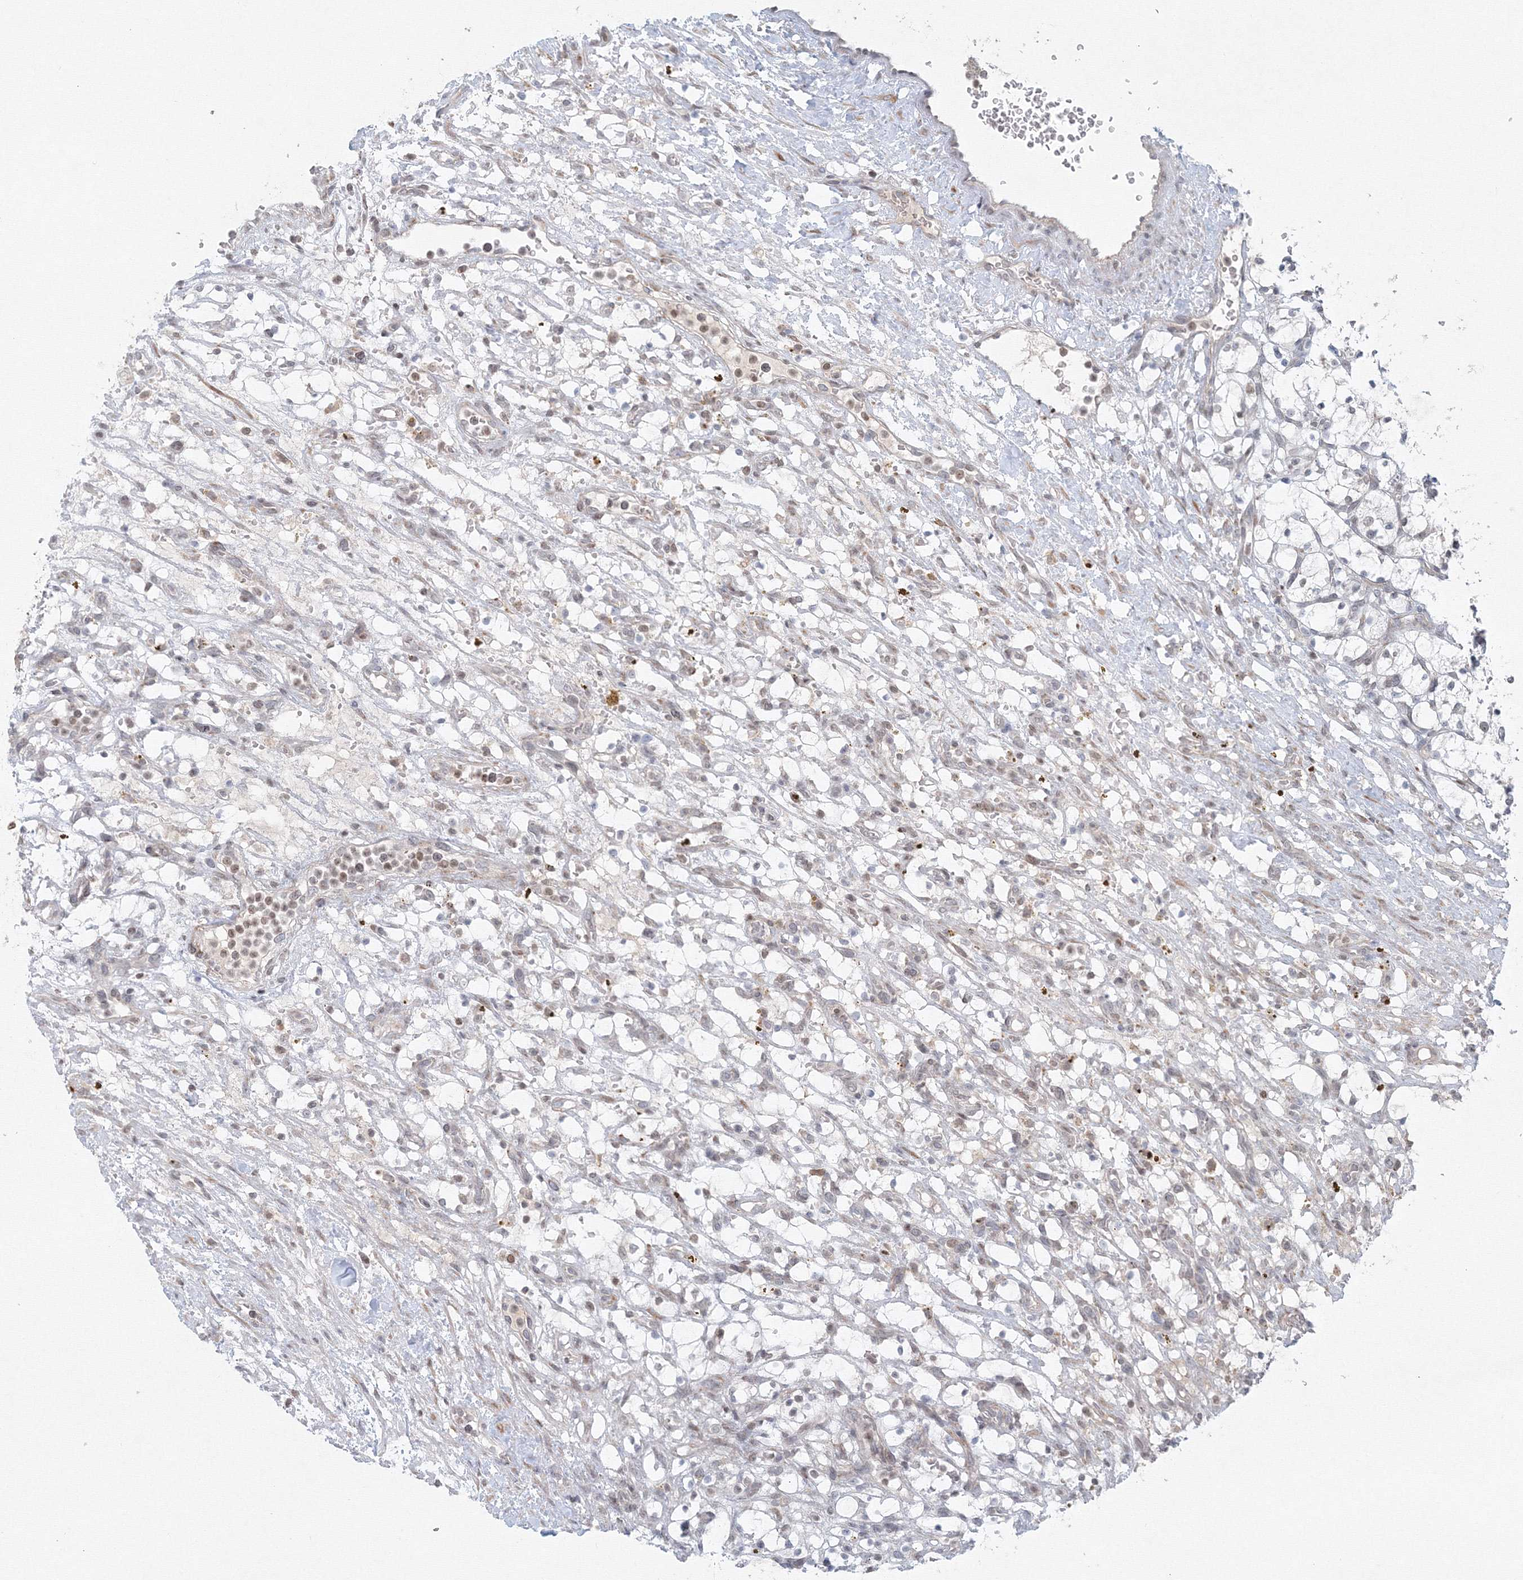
{"staining": {"intensity": "negative", "quantity": "none", "location": "none"}, "tissue": "renal cancer", "cell_type": "Tumor cells", "image_type": "cancer", "snomed": [{"axis": "morphology", "description": "Adenocarcinoma, NOS"}, {"axis": "topography", "description": "Kidney"}], "caption": "Immunohistochemistry (IHC) histopathology image of neoplastic tissue: renal adenocarcinoma stained with DAB demonstrates no significant protein positivity in tumor cells.", "gene": "KIF4A", "patient": {"sex": "female", "age": 69}}